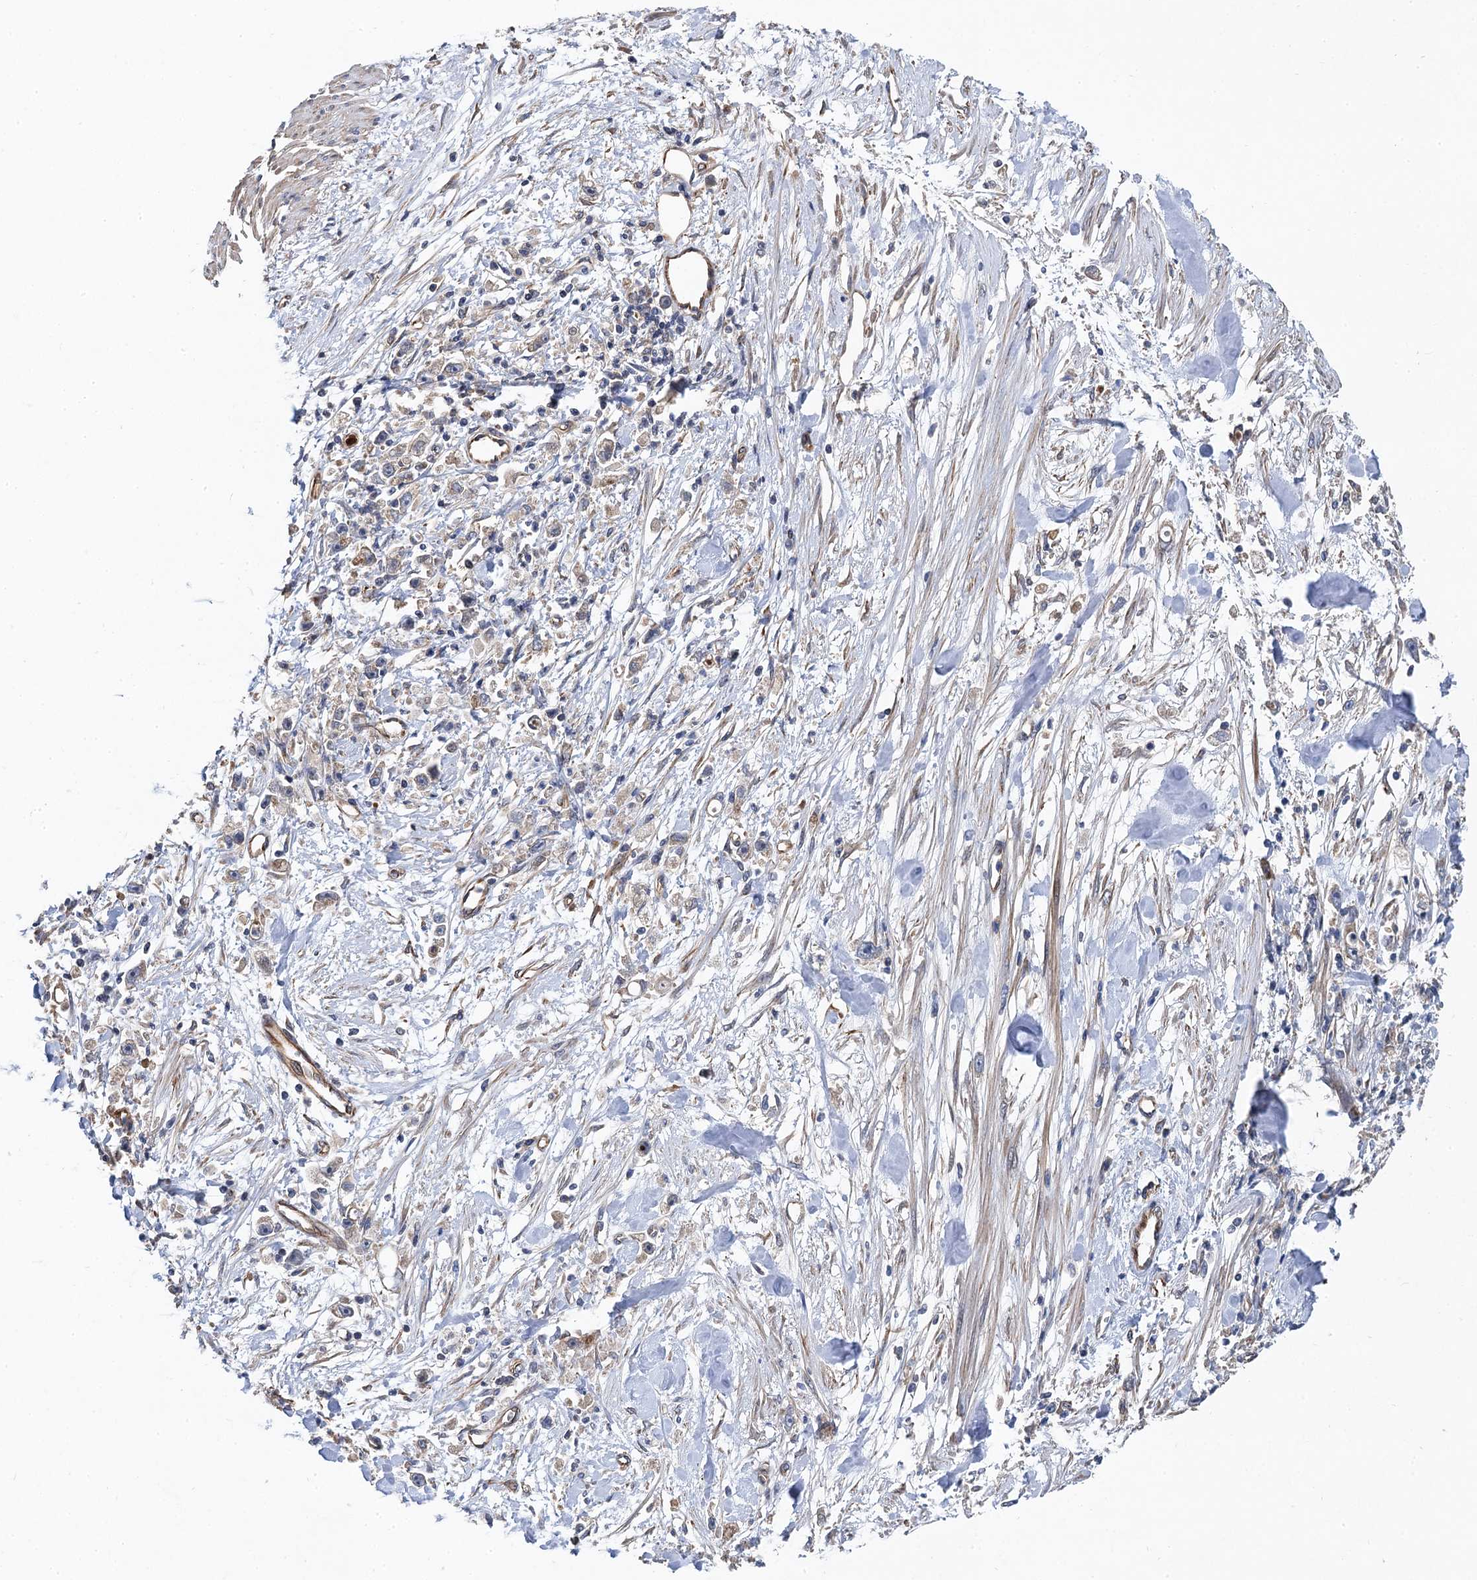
{"staining": {"intensity": "negative", "quantity": "none", "location": "none"}, "tissue": "stomach cancer", "cell_type": "Tumor cells", "image_type": "cancer", "snomed": [{"axis": "morphology", "description": "Adenocarcinoma, NOS"}, {"axis": "topography", "description": "Stomach"}], "caption": "Immunohistochemistry (IHC) photomicrograph of neoplastic tissue: human stomach cancer stained with DAB demonstrates no significant protein positivity in tumor cells.", "gene": "PJA2", "patient": {"sex": "female", "age": 59}}